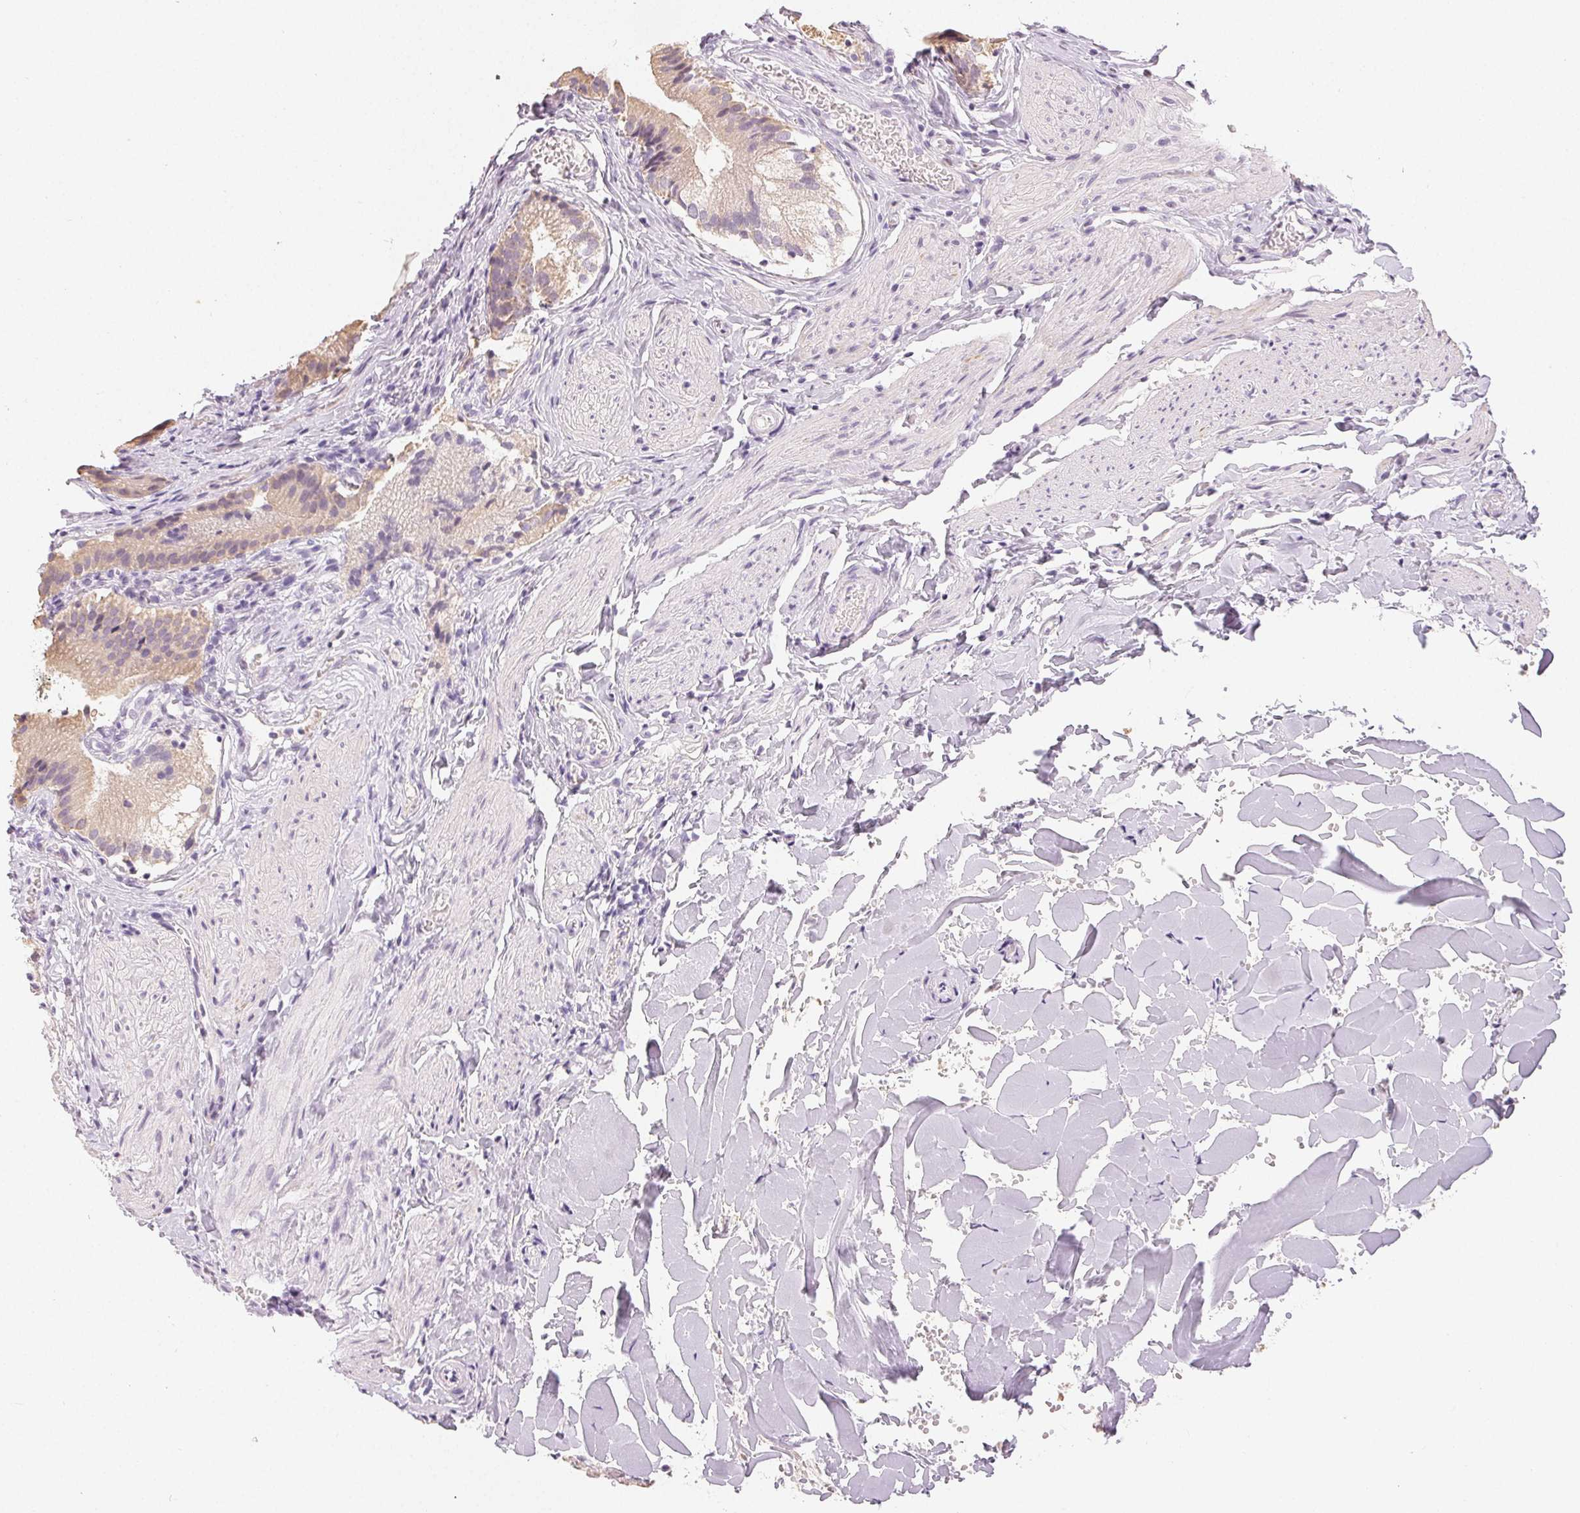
{"staining": {"intensity": "weak", "quantity": "25%-75%", "location": "cytoplasmic/membranous"}, "tissue": "gallbladder", "cell_type": "Glandular cells", "image_type": "normal", "snomed": [{"axis": "morphology", "description": "Normal tissue, NOS"}, {"axis": "topography", "description": "Gallbladder"}], "caption": "Glandular cells exhibit weak cytoplasmic/membranous positivity in about 25%-75% of cells in unremarkable gallbladder. Immunohistochemistry (ihc) stains the protein in brown and the nuclei are stained blue.", "gene": "SFTPD", "patient": {"sex": "female", "age": 47}}